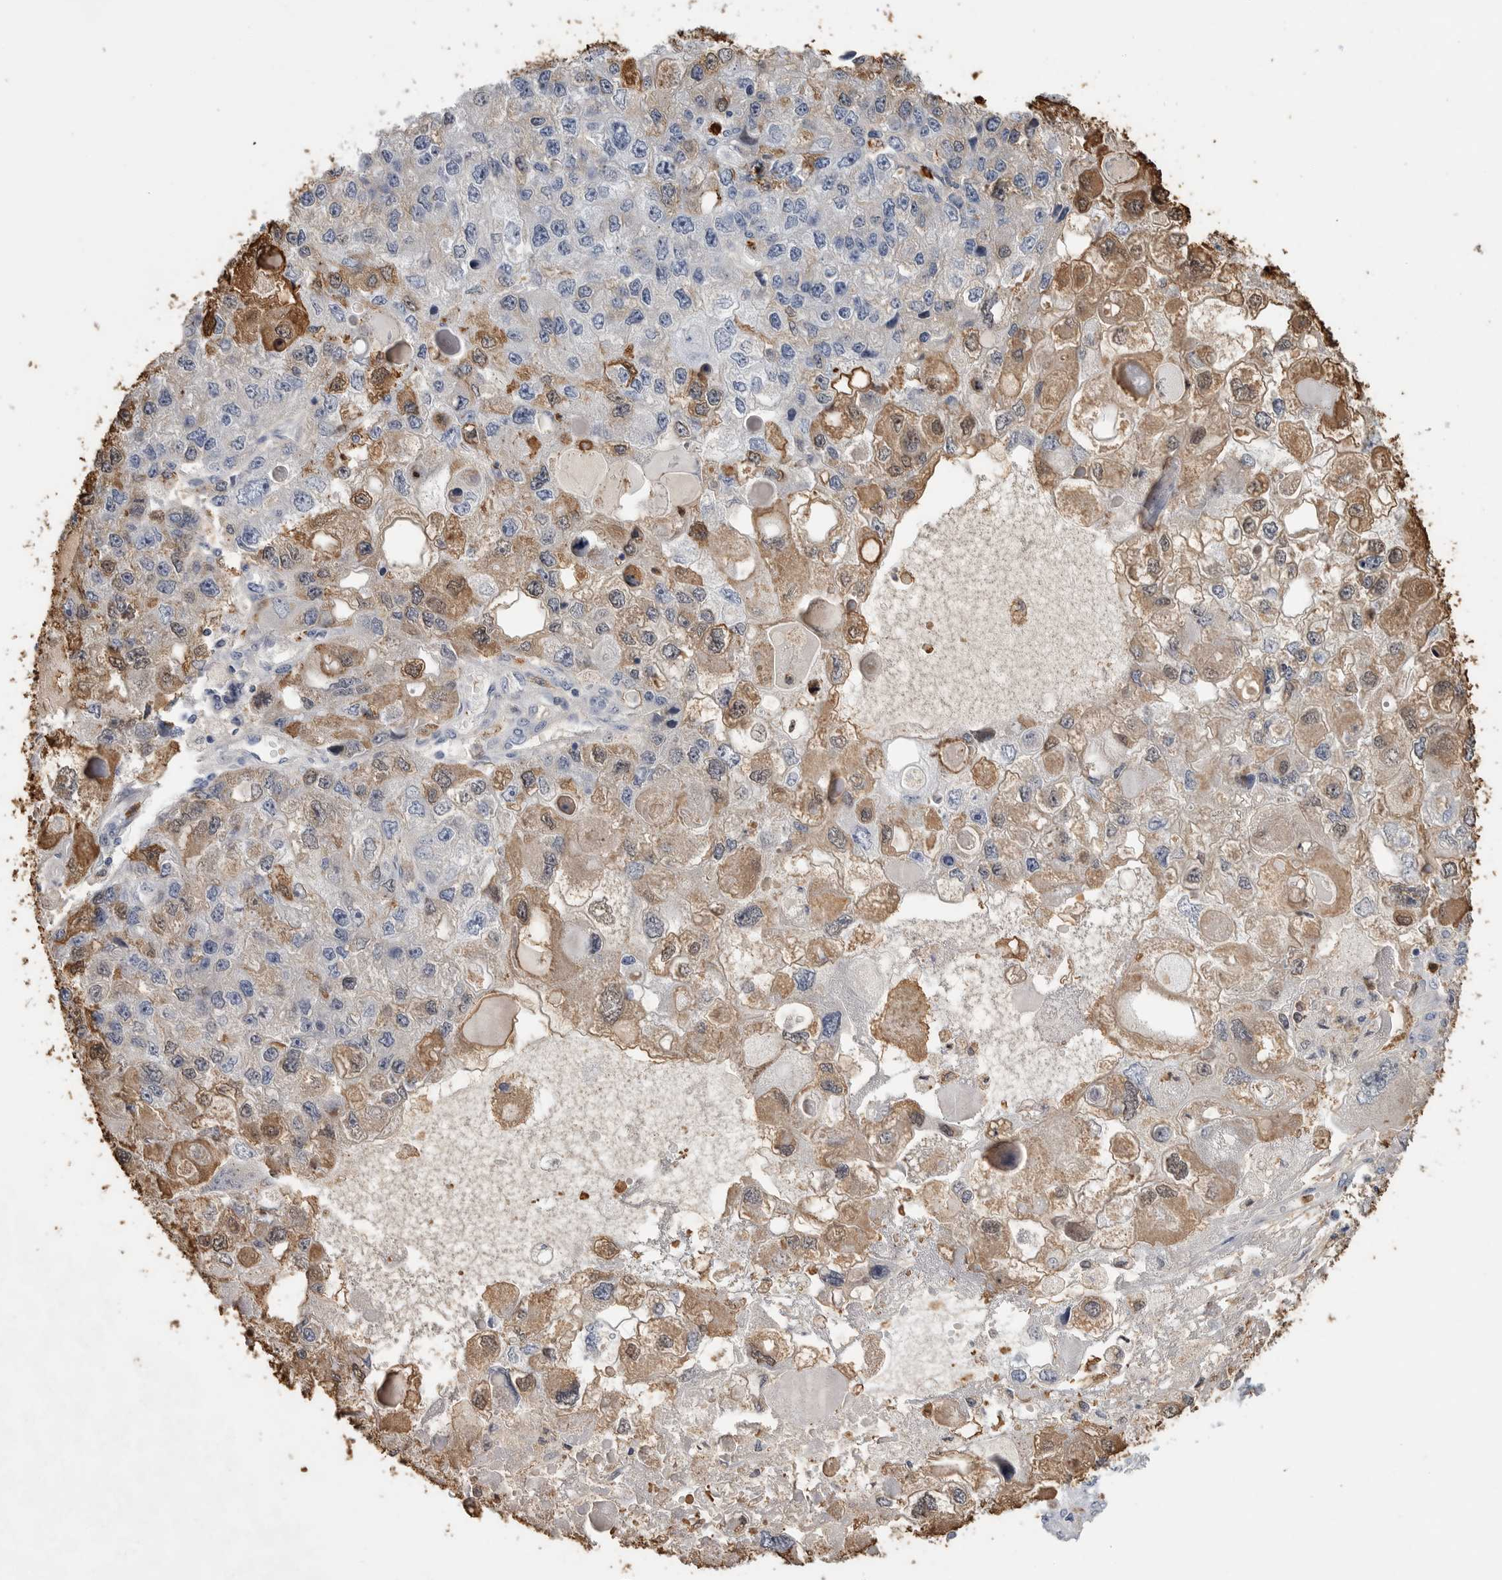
{"staining": {"intensity": "moderate", "quantity": "<25%", "location": "cytoplasmic/membranous"}, "tissue": "endometrial cancer", "cell_type": "Tumor cells", "image_type": "cancer", "snomed": [{"axis": "morphology", "description": "Adenocarcinoma, NOS"}, {"axis": "topography", "description": "Endometrium"}], "caption": "Endometrial adenocarcinoma stained for a protein reveals moderate cytoplasmic/membranous positivity in tumor cells.", "gene": "CYB561D1", "patient": {"sex": "female", "age": 49}}